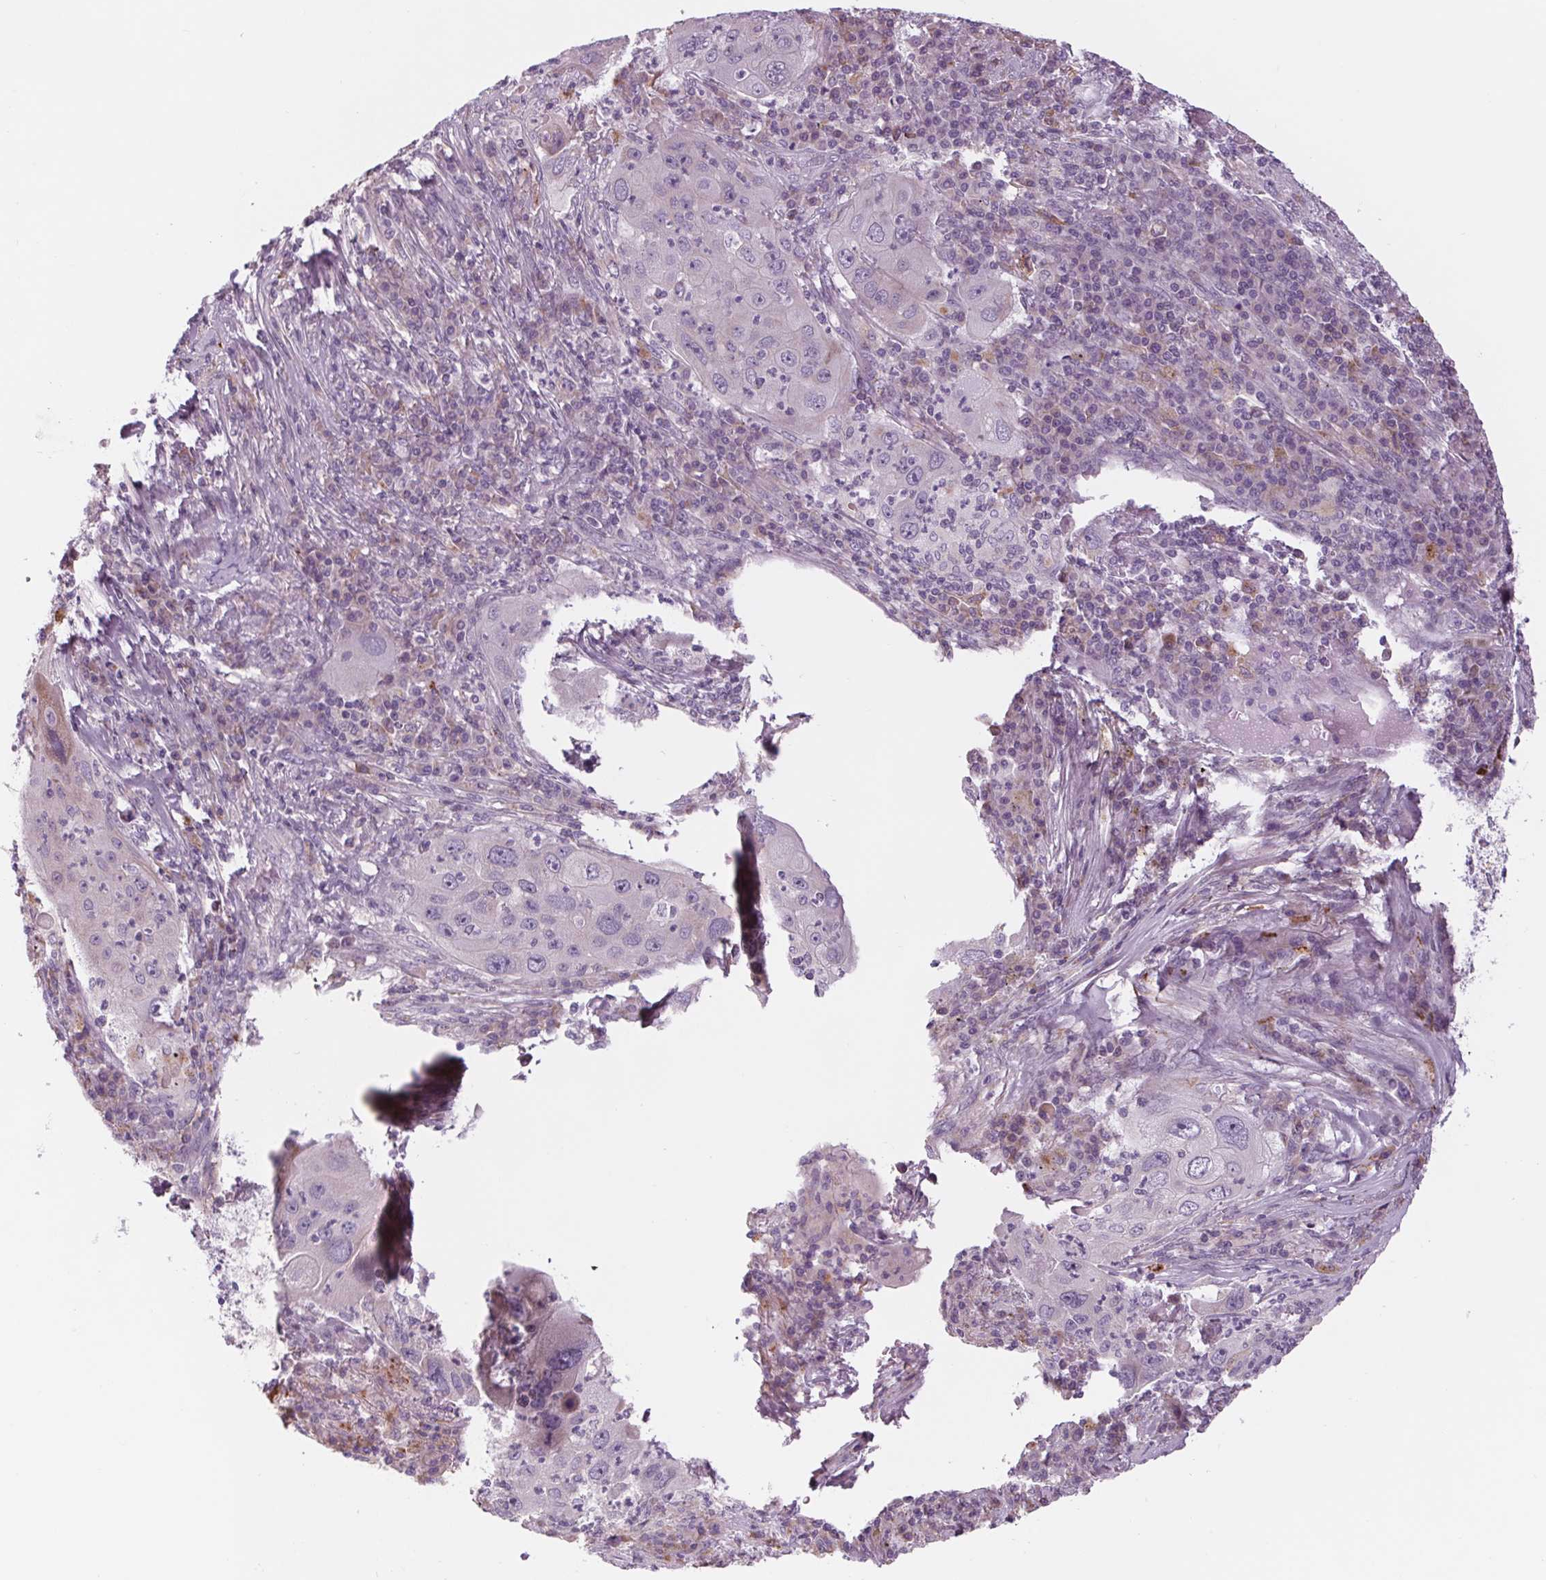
{"staining": {"intensity": "negative", "quantity": "none", "location": "none"}, "tissue": "lung cancer", "cell_type": "Tumor cells", "image_type": "cancer", "snomed": [{"axis": "morphology", "description": "Squamous cell carcinoma, NOS"}, {"axis": "topography", "description": "Lung"}], "caption": "An immunohistochemistry (IHC) histopathology image of squamous cell carcinoma (lung) is shown. There is no staining in tumor cells of squamous cell carcinoma (lung). The staining is performed using DAB brown chromogen with nuclei counter-stained in using hematoxylin.", "gene": "SAMD5", "patient": {"sex": "female", "age": 59}}